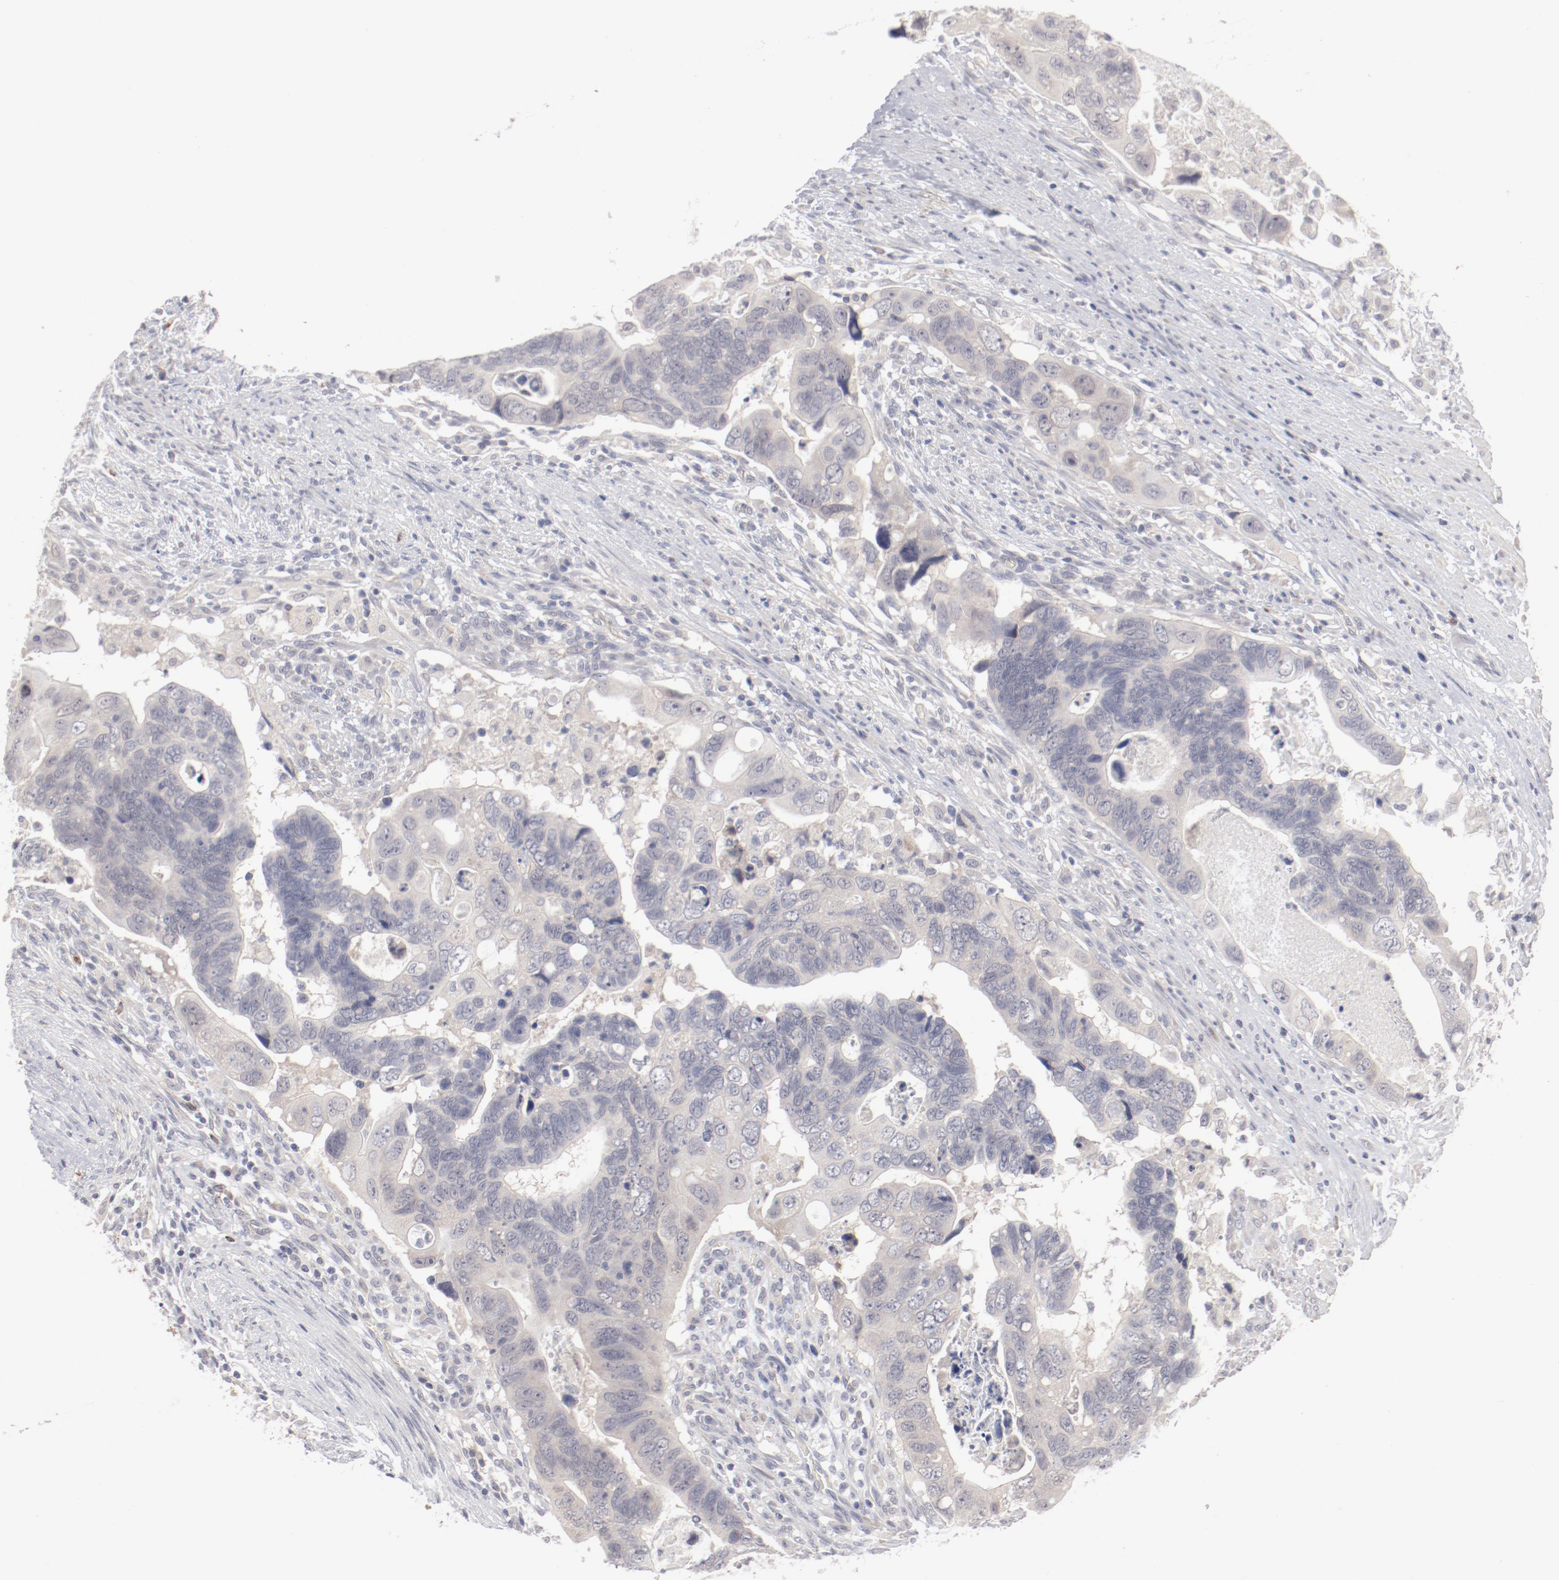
{"staining": {"intensity": "negative", "quantity": "none", "location": "none"}, "tissue": "colorectal cancer", "cell_type": "Tumor cells", "image_type": "cancer", "snomed": [{"axis": "morphology", "description": "Adenocarcinoma, NOS"}, {"axis": "topography", "description": "Rectum"}], "caption": "There is no significant positivity in tumor cells of colorectal cancer (adenocarcinoma).", "gene": "SH3BGR", "patient": {"sex": "male", "age": 53}}